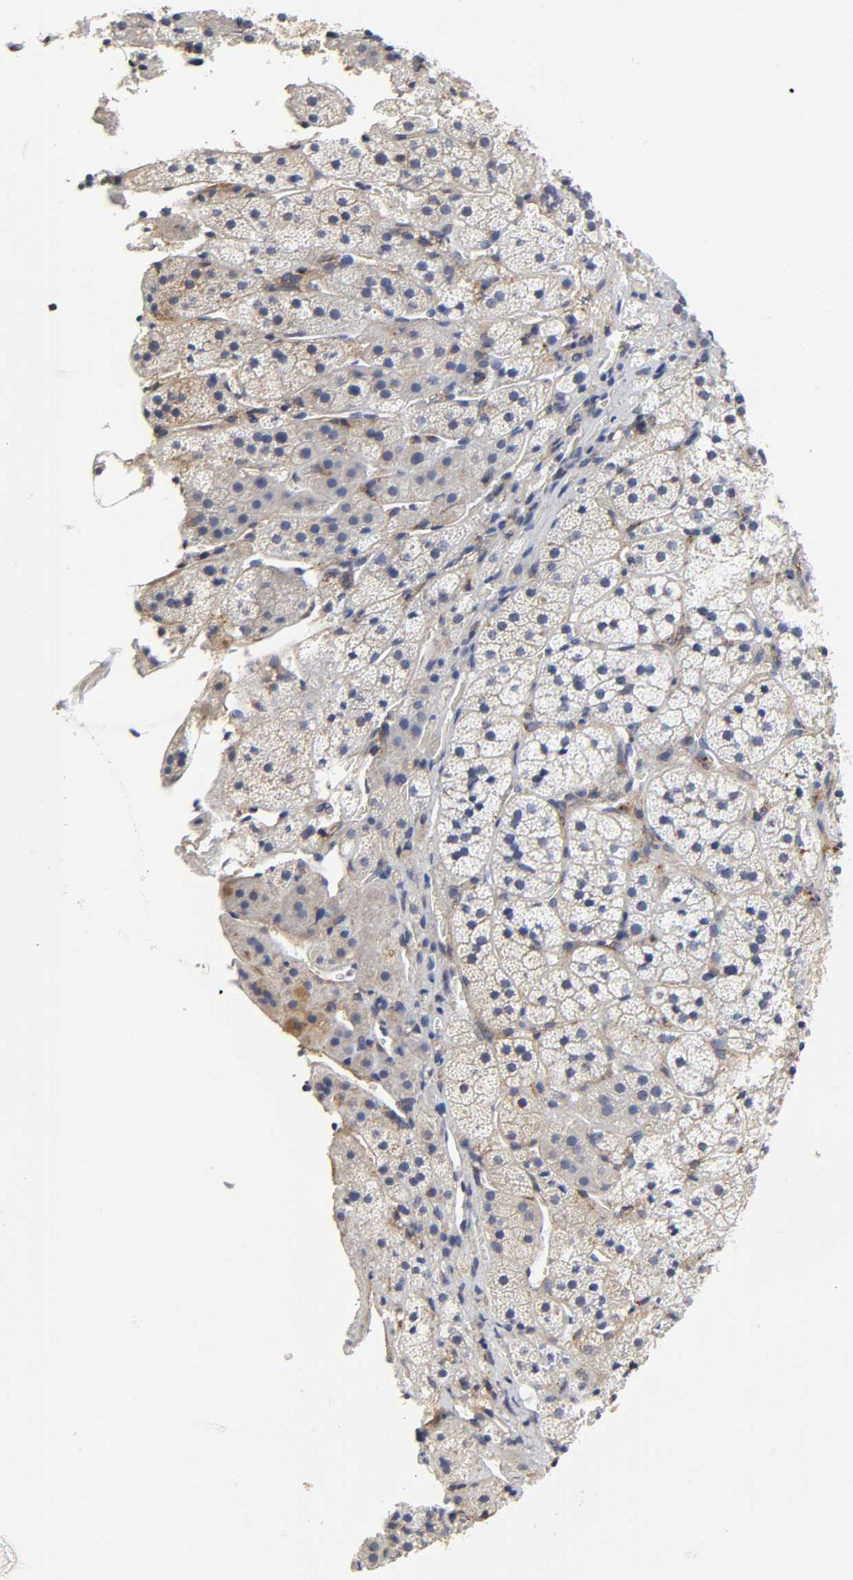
{"staining": {"intensity": "negative", "quantity": "none", "location": "none"}, "tissue": "adrenal gland", "cell_type": "Glandular cells", "image_type": "normal", "snomed": [{"axis": "morphology", "description": "Normal tissue, NOS"}, {"axis": "topography", "description": "Adrenal gland"}], "caption": "Adrenal gland stained for a protein using IHC displays no staining glandular cells.", "gene": "LRP1", "patient": {"sex": "female", "age": 44}}